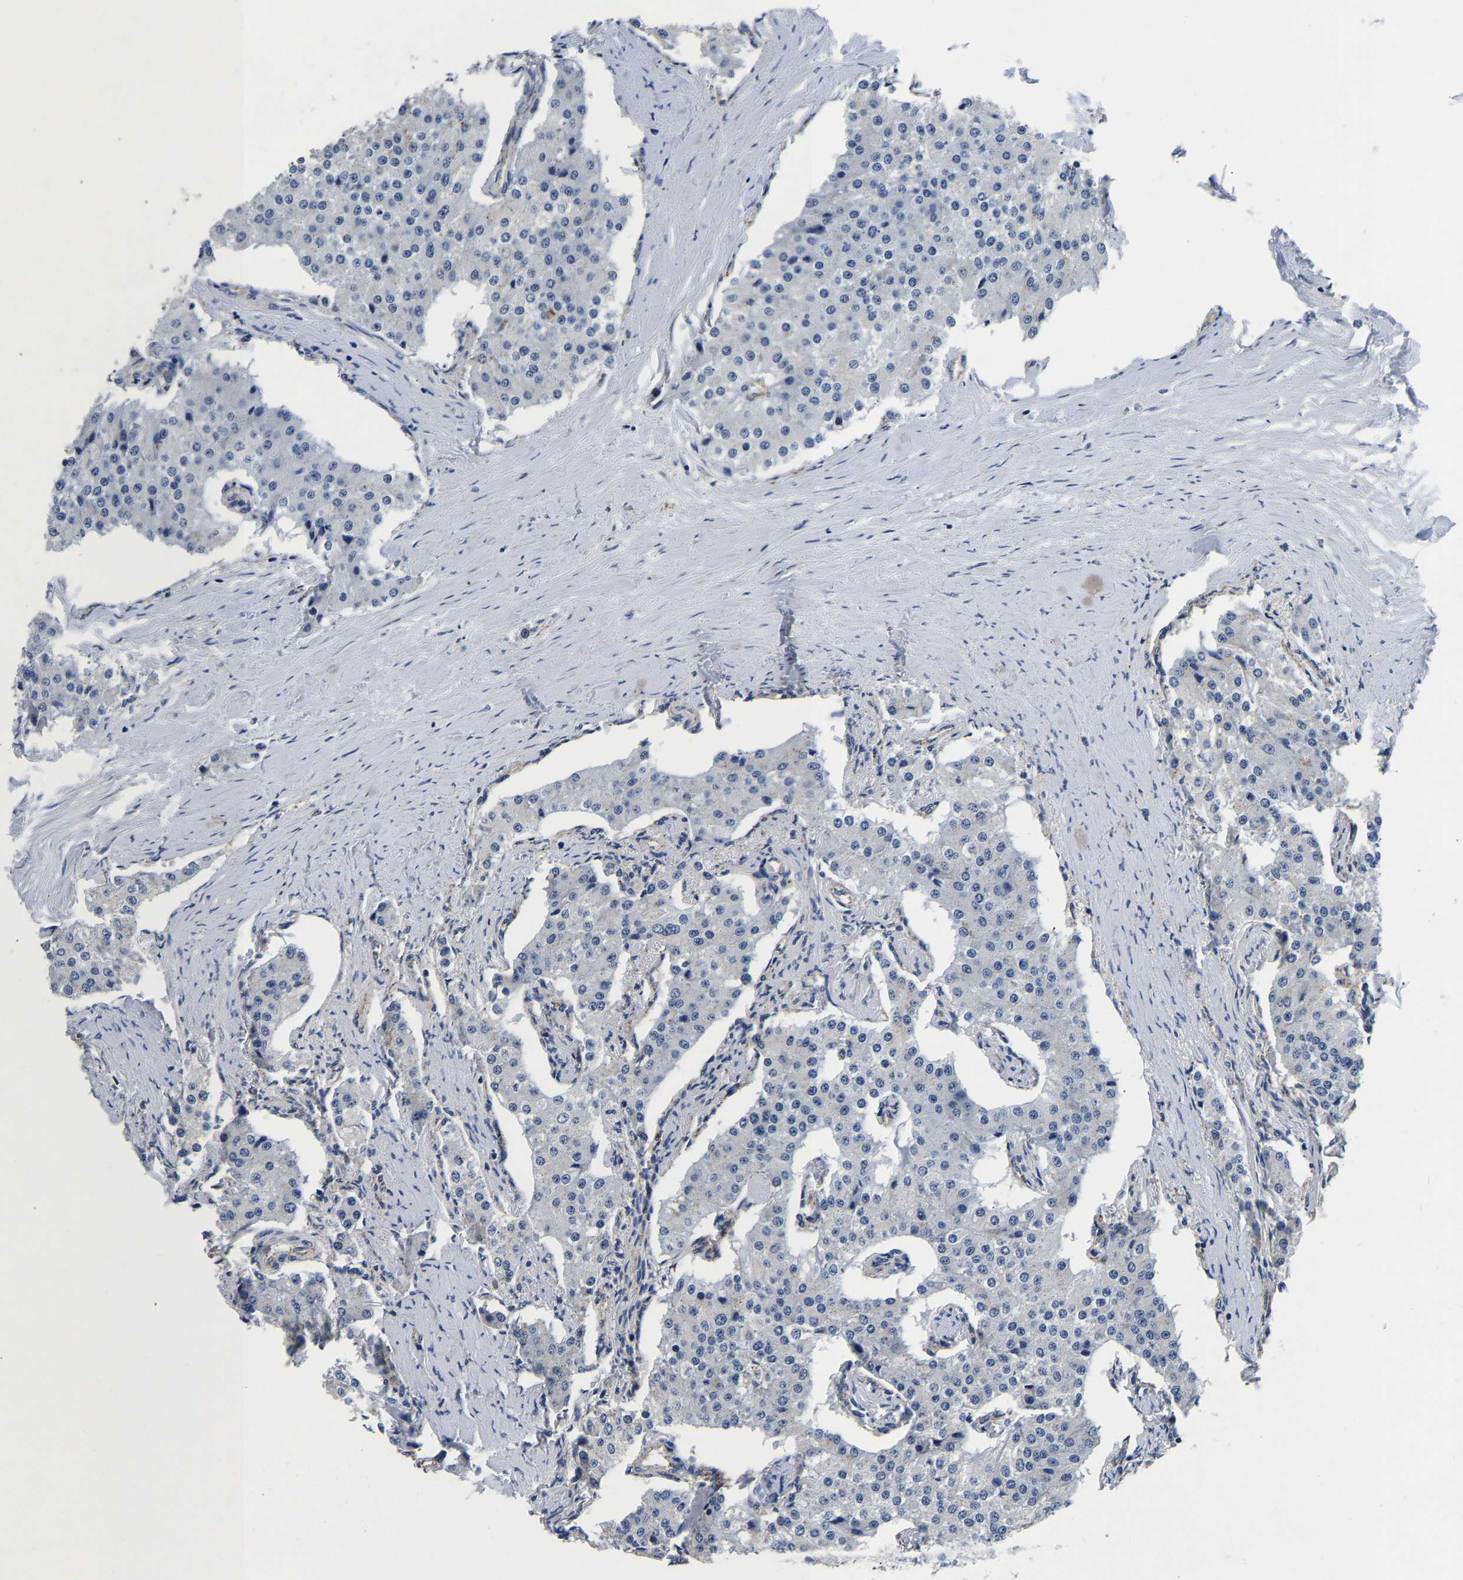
{"staining": {"intensity": "negative", "quantity": "none", "location": "none"}, "tissue": "carcinoid", "cell_type": "Tumor cells", "image_type": "cancer", "snomed": [{"axis": "morphology", "description": "Carcinoid, malignant, NOS"}, {"axis": "topography", "description": "Colon"}], "caption": "Human malignant carcinoid stained for a protein using IHC displays no staining in tumor cells.", "gene": "GRN", "patient": {"sex": "female", "age": 52}}